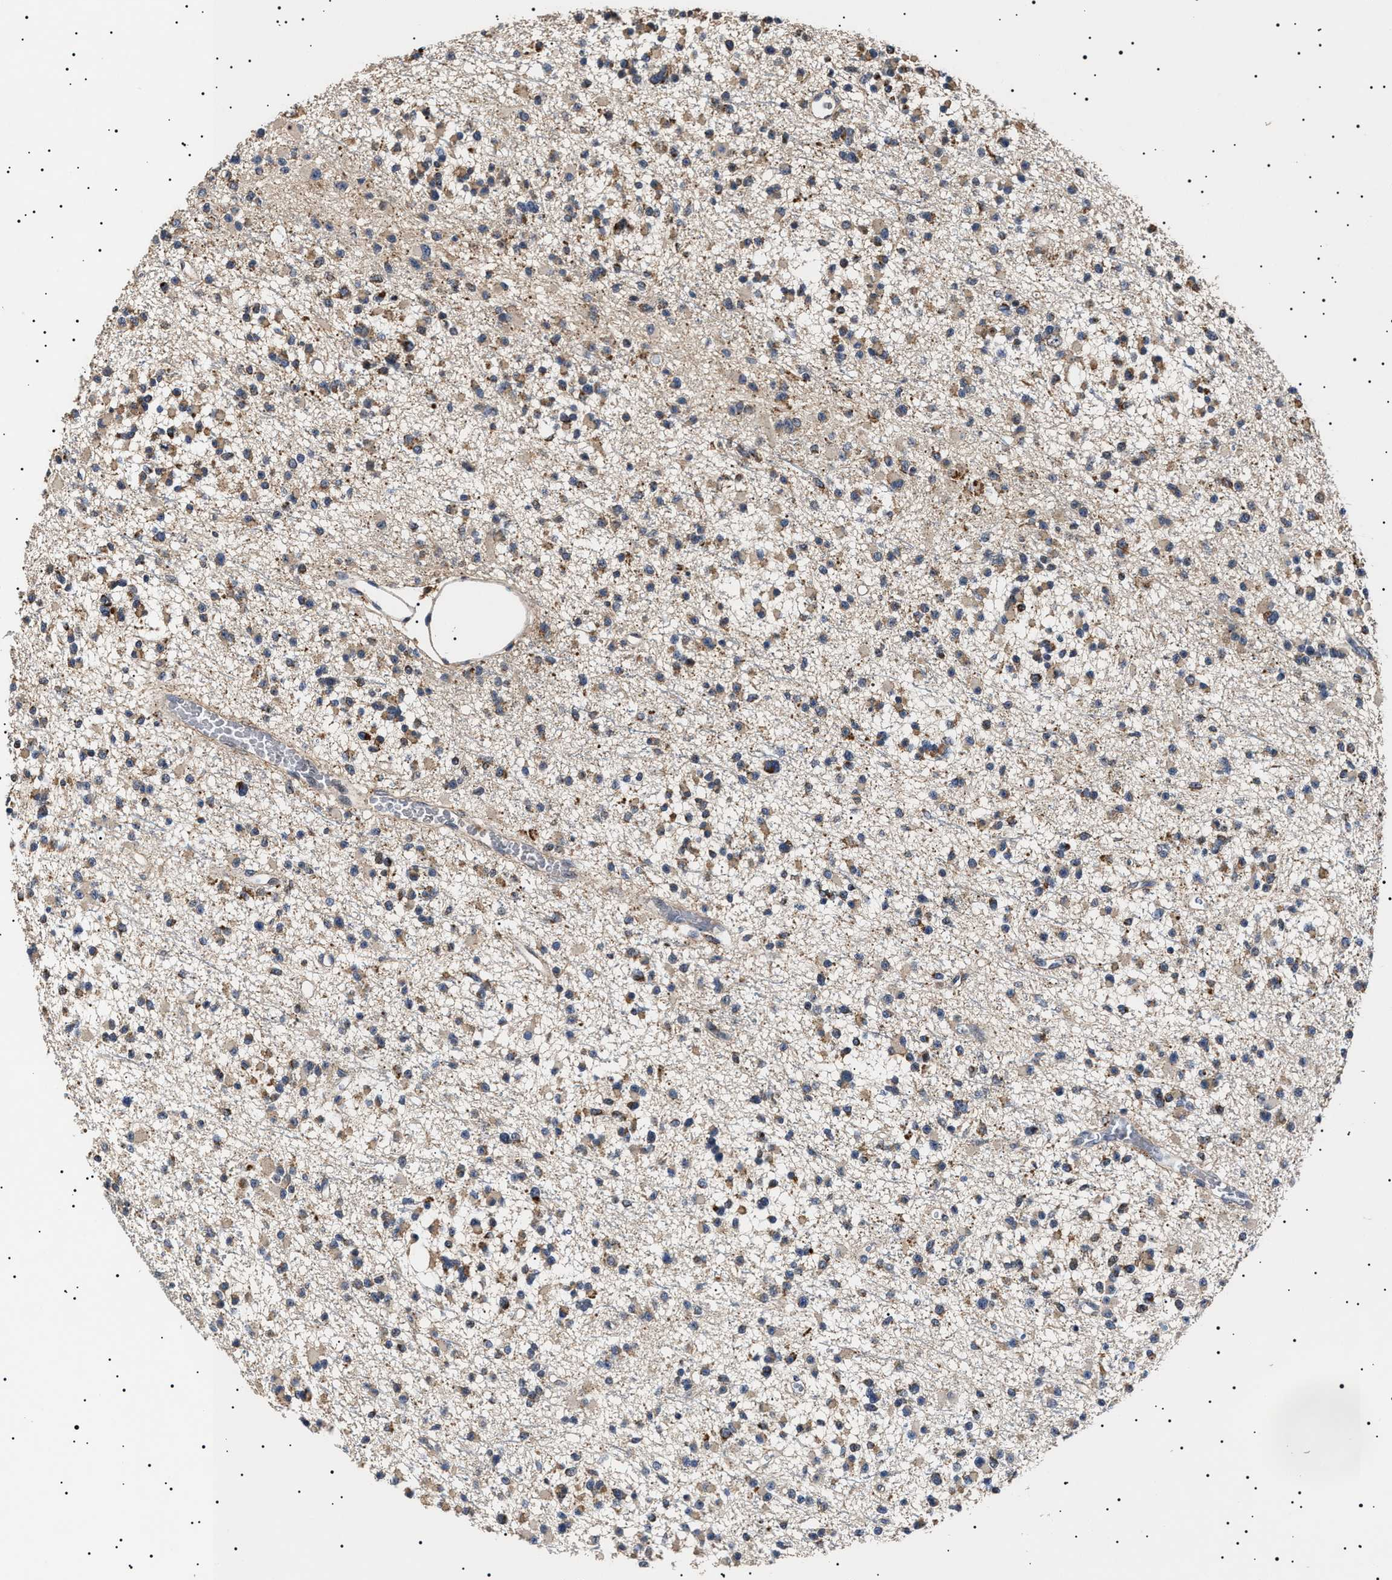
{"staining": {"intensity": "weak", "quantity": "25%-75%", "location": "cytoplasmic/membranous"}, "tissue": "glioma", "cell_type": "Tumor cells", "image_type": "cancer", "snomed": [{"axis": "morphology", "description": "Glioma, malignant, Low grade"}, {"axis": "topography", "description": "Brain"}], "caption": "Malignant glioma (low-grade) stained with a brown dye displays weak cytoplasmic/membranous positive expression in approximately 25%-75% of tumor cells.", "gene": "RAB34", "patient": {"sex": "female", "age": 22}}